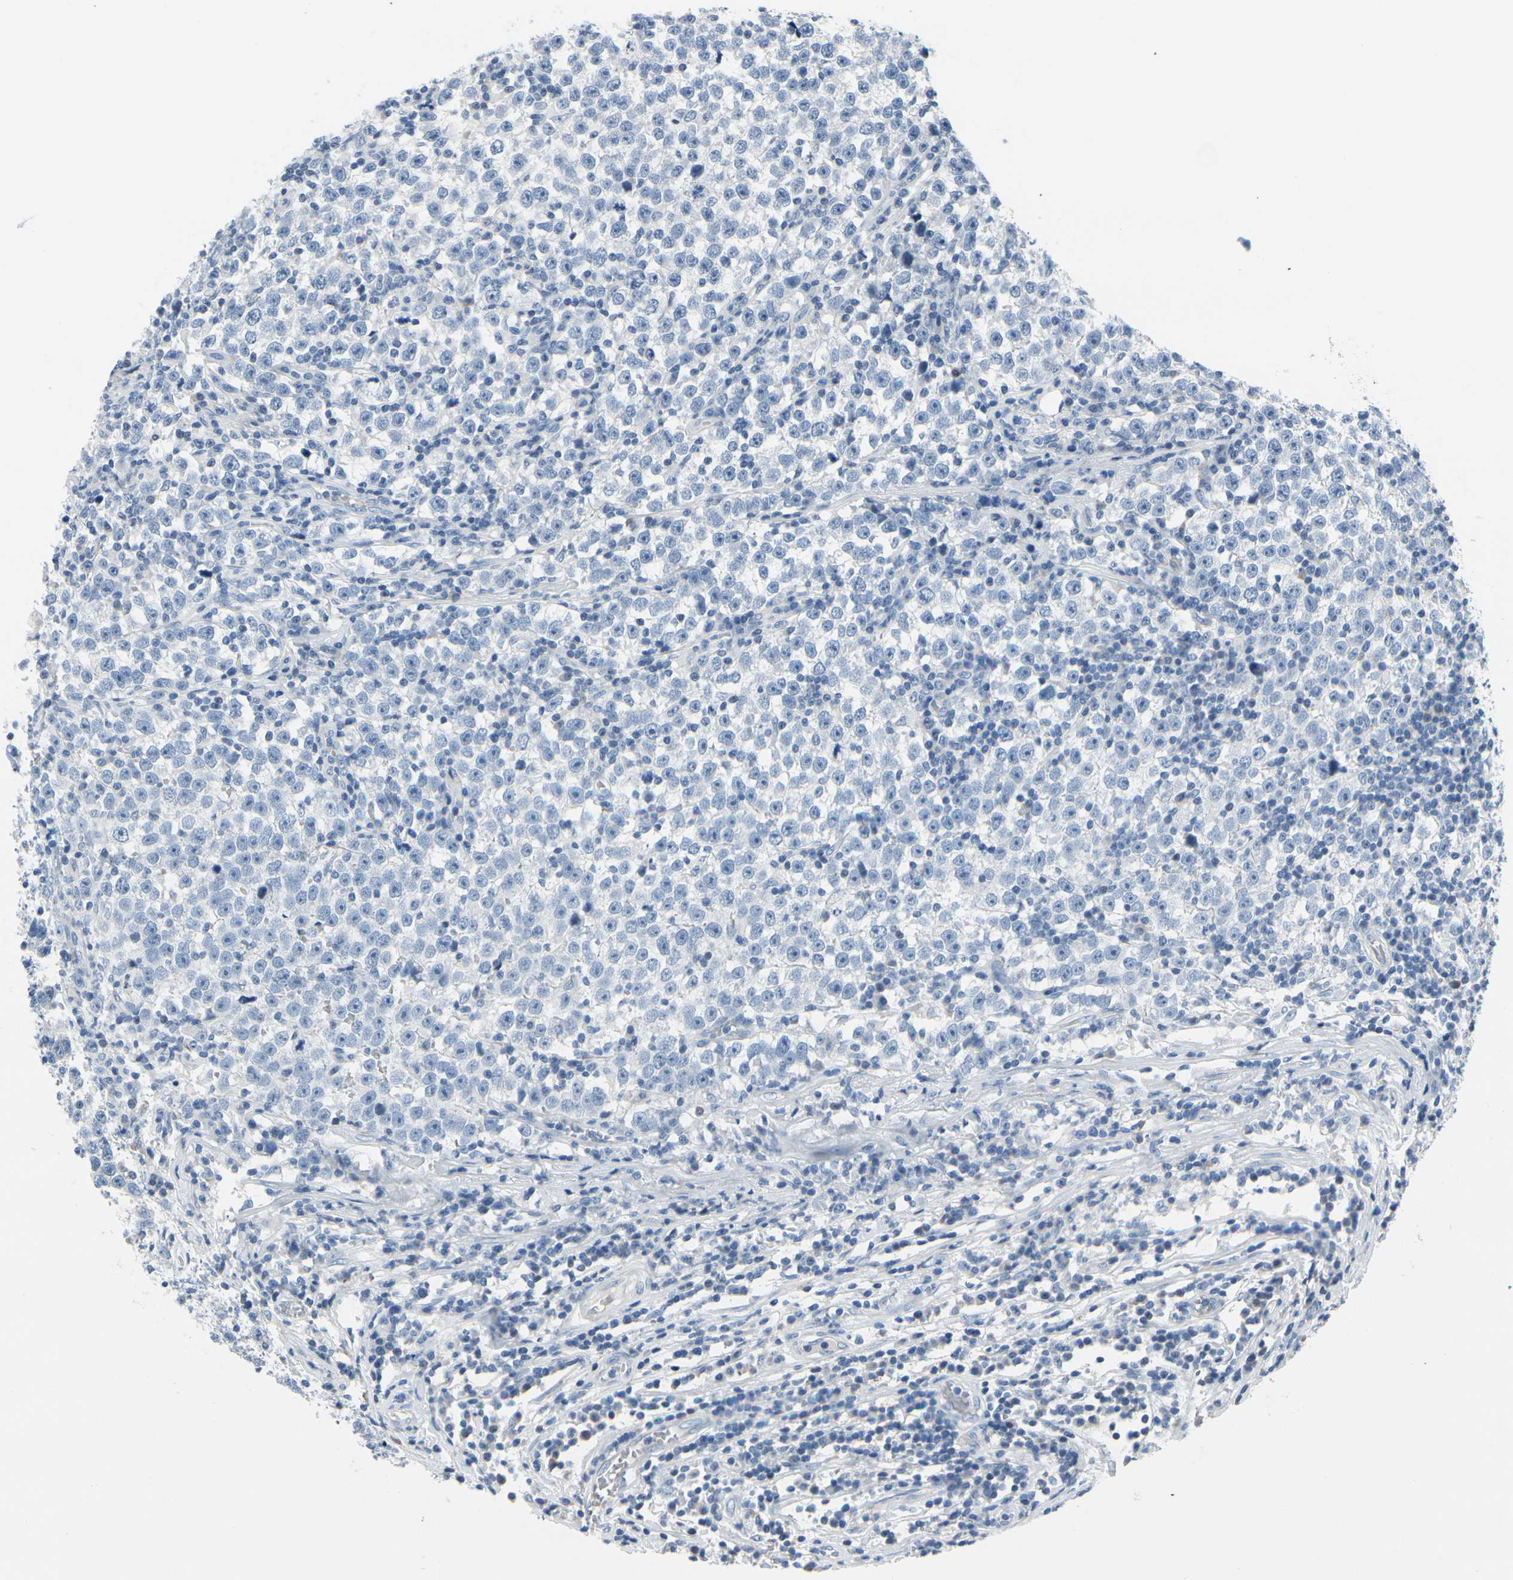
{"staining": {"intensity": "negative", "quantity": "none", "location": "none"}, "tissue": "testis cancer", "cell_type": "Tumor cells", "image_type": "cancer", "snomed": [{"axis": "morphology", "description": "Seminoma, NOS"}, {"axis": "topography", "description": "Testis"}], "caption": "Tumor cells show no significant positivity in testis seminoma.", "gene": "MUC5B", "patient": {"sex": "male", "age": 43}}